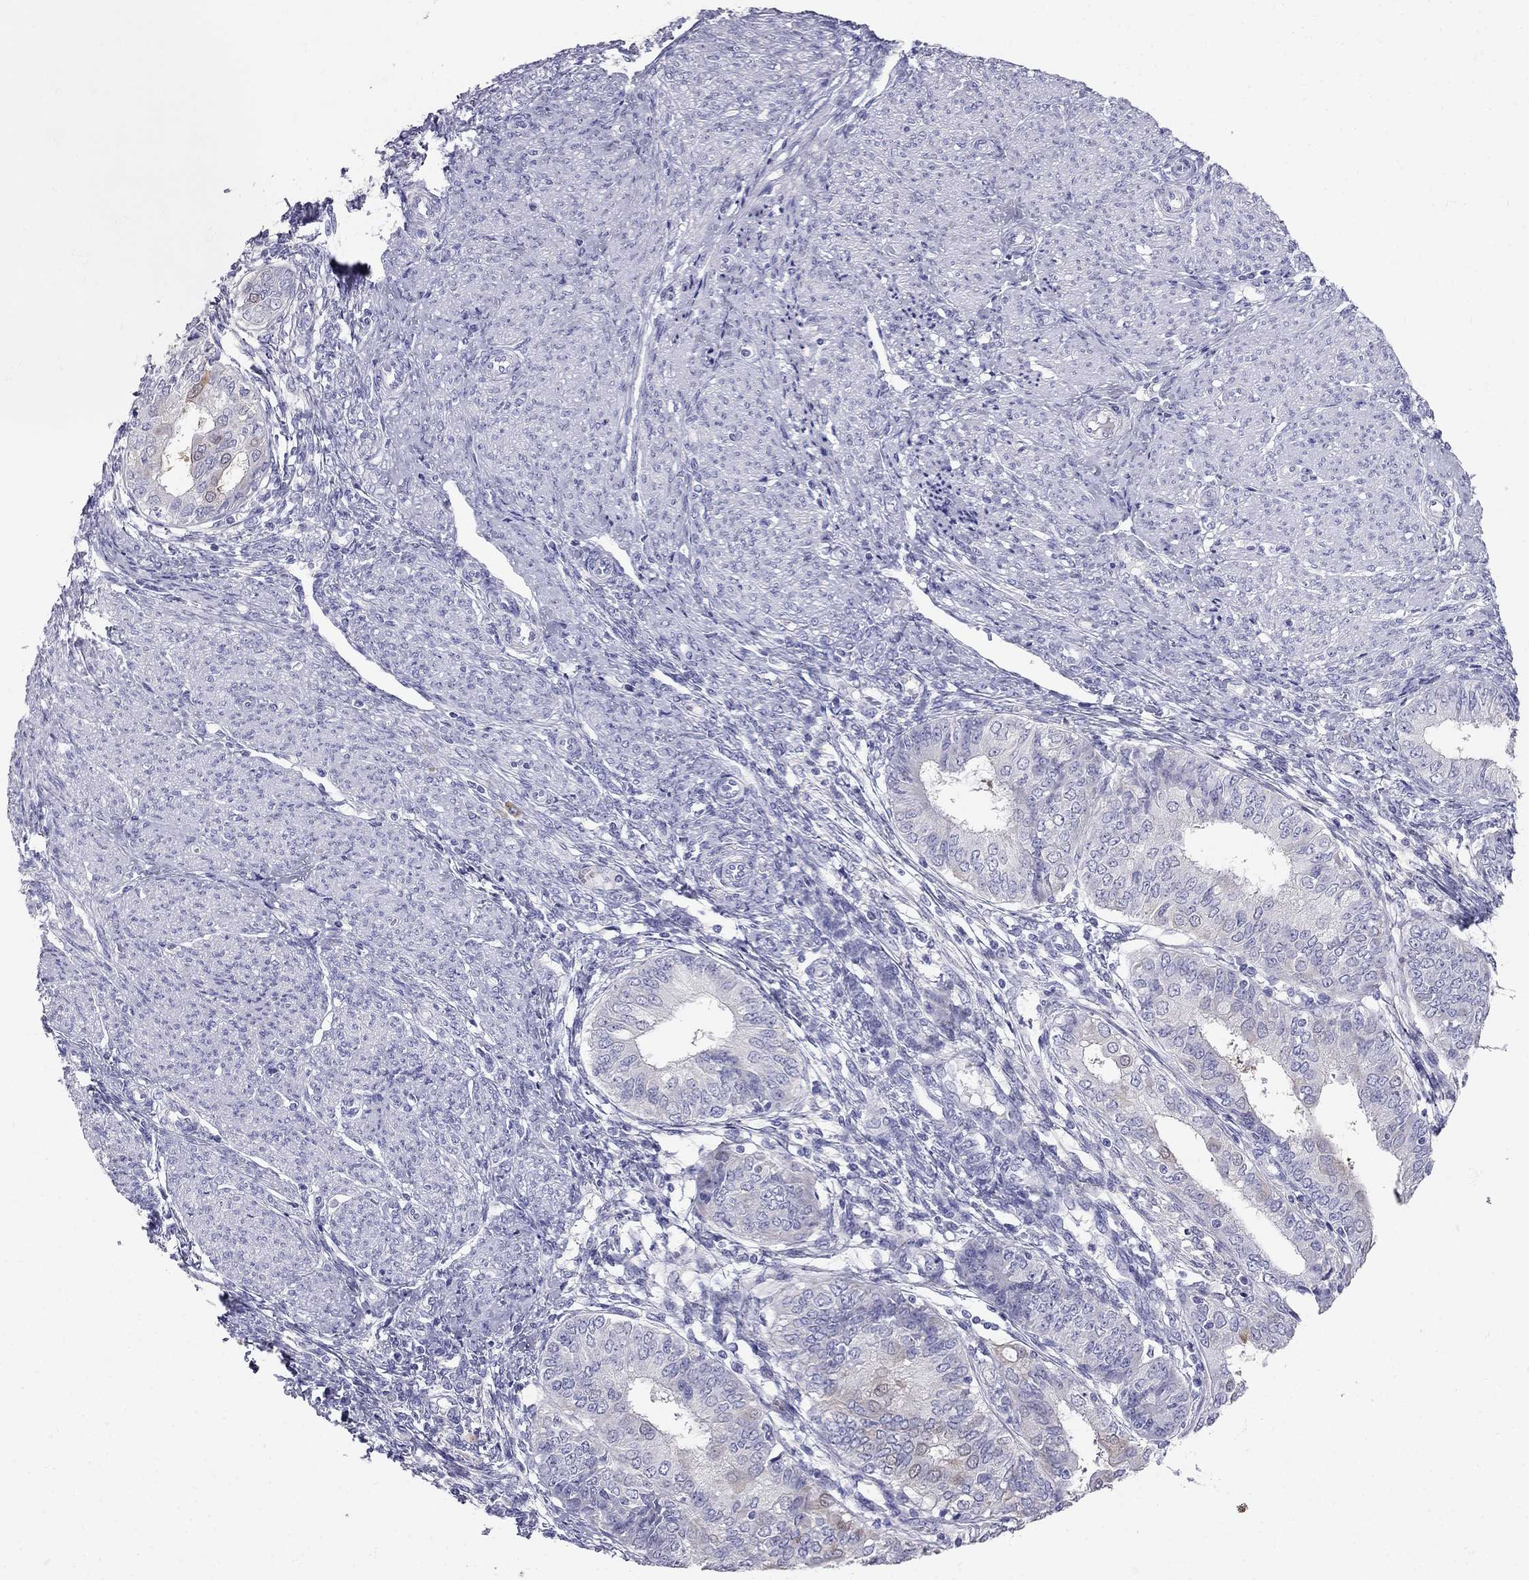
{"staining": {"intensity": "negative", "quantity": "none", "location": "none"}, "tissue": "endometrial cancer", "cell_type": "Tumor cells", "image_type": "cancer", "snomed": [{"axis": "morphology", "description": "Adenocarcinoma, NOS"}, {"axis": "topography", "description": "Endometrium"}], "caption": "Tumor cells are negative for brown protein staining in adenocarcinoma (endometrial).", "gene": "RFLNA", "patient": {"sex": "female", "age": 68}}